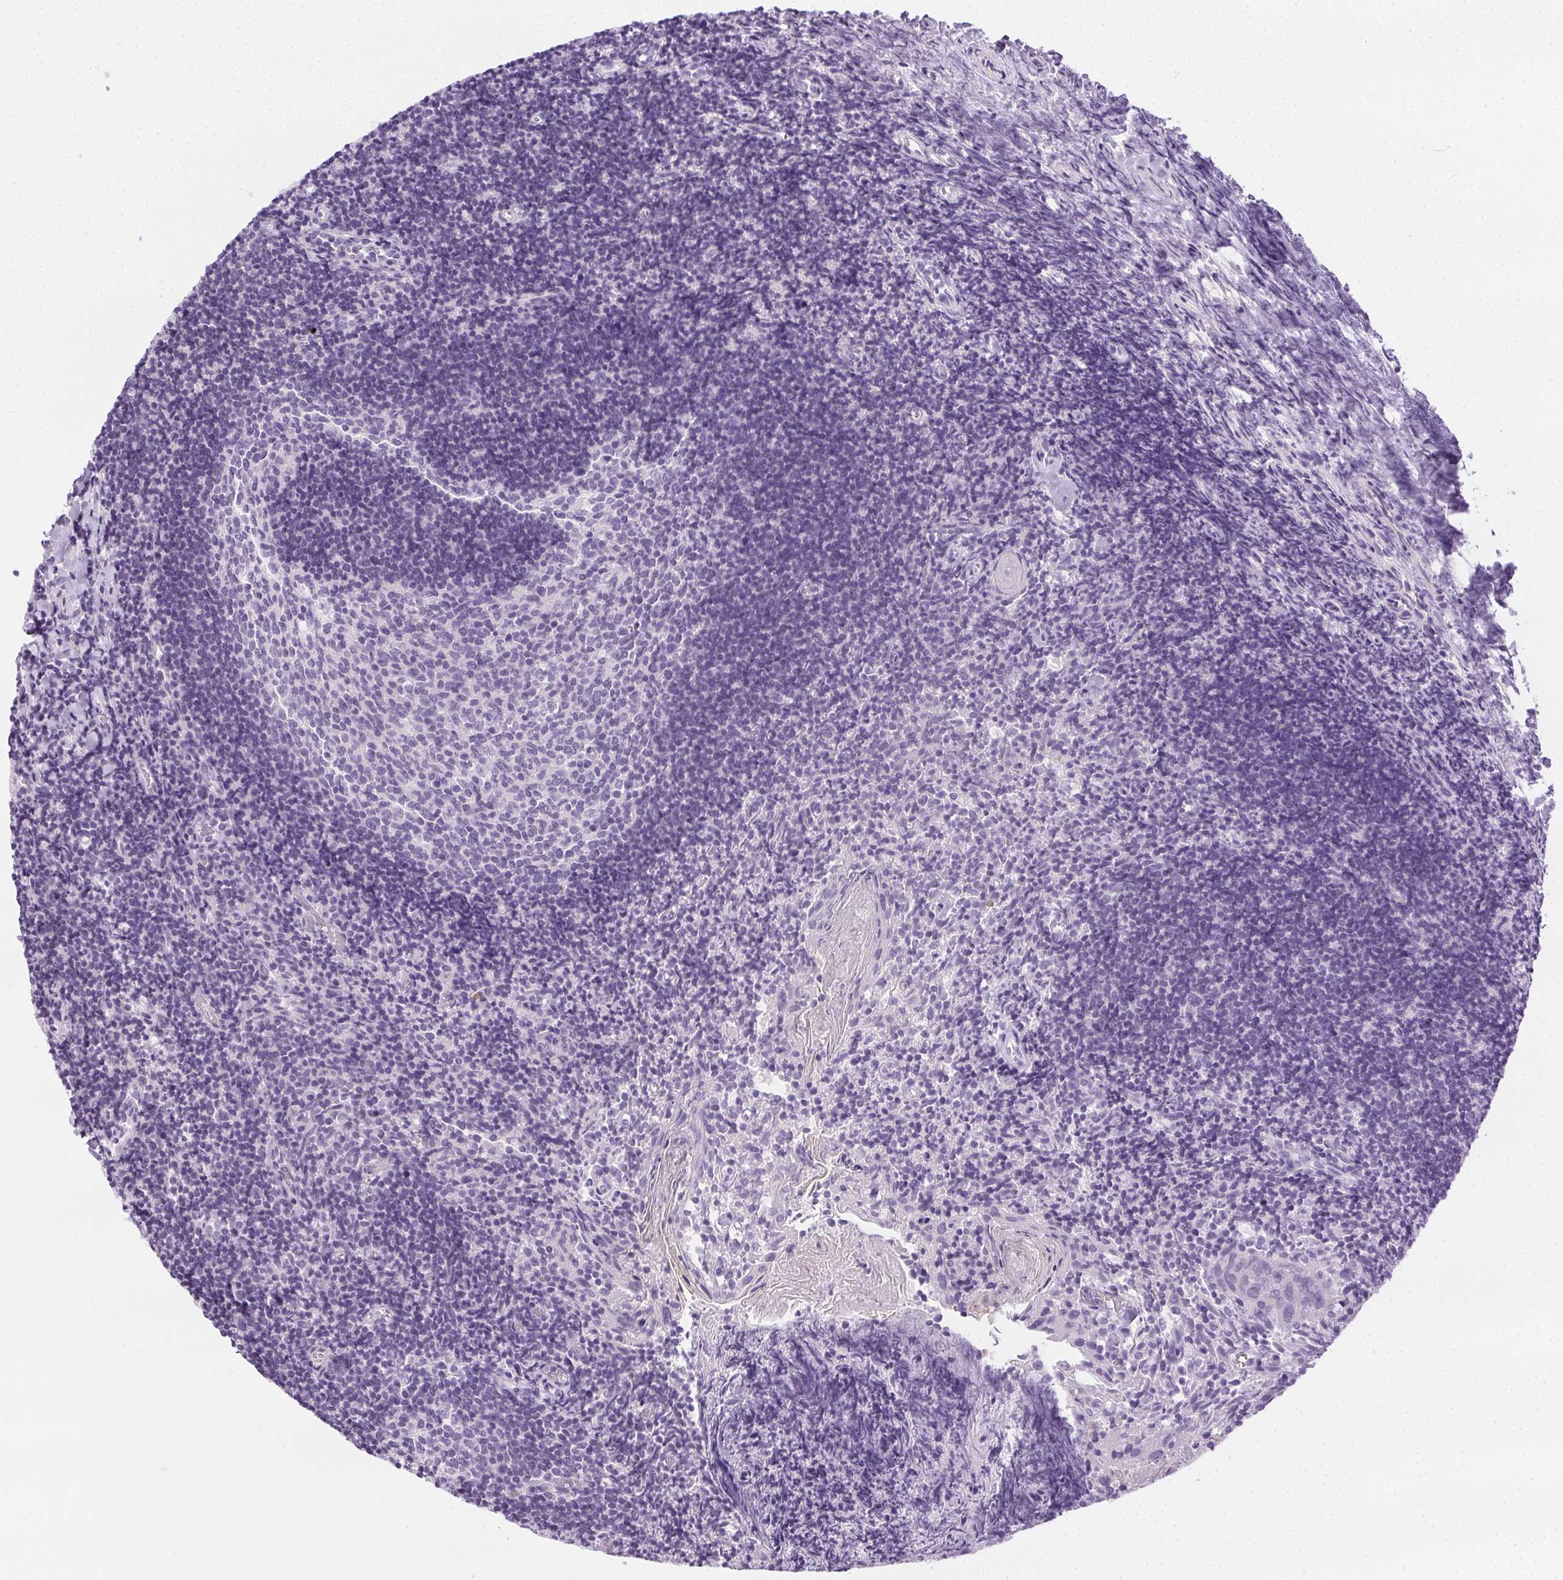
{"staining": {"intensity": "negative", "quantity": "none", "location": "none"}, "tissue": "tonsil", "cell_type": "Germinal center cells", "image_type": "normal", "snomed": [{"axis": "morphology", "description": "Normal tissue, NOS"}, {"axis": "topography", "description": "Tonsil"}], "caption": "Photomicrograph shows no protein staining in germinal center cells of benign tonsil. (DAB (3,3'-diaminobenzidine) immunohistochemistry (IHC) visualized using brightfield microscopy, high magnification).", "gene": "C20orf85", "patient": {"sex": "female", "age": 10}}